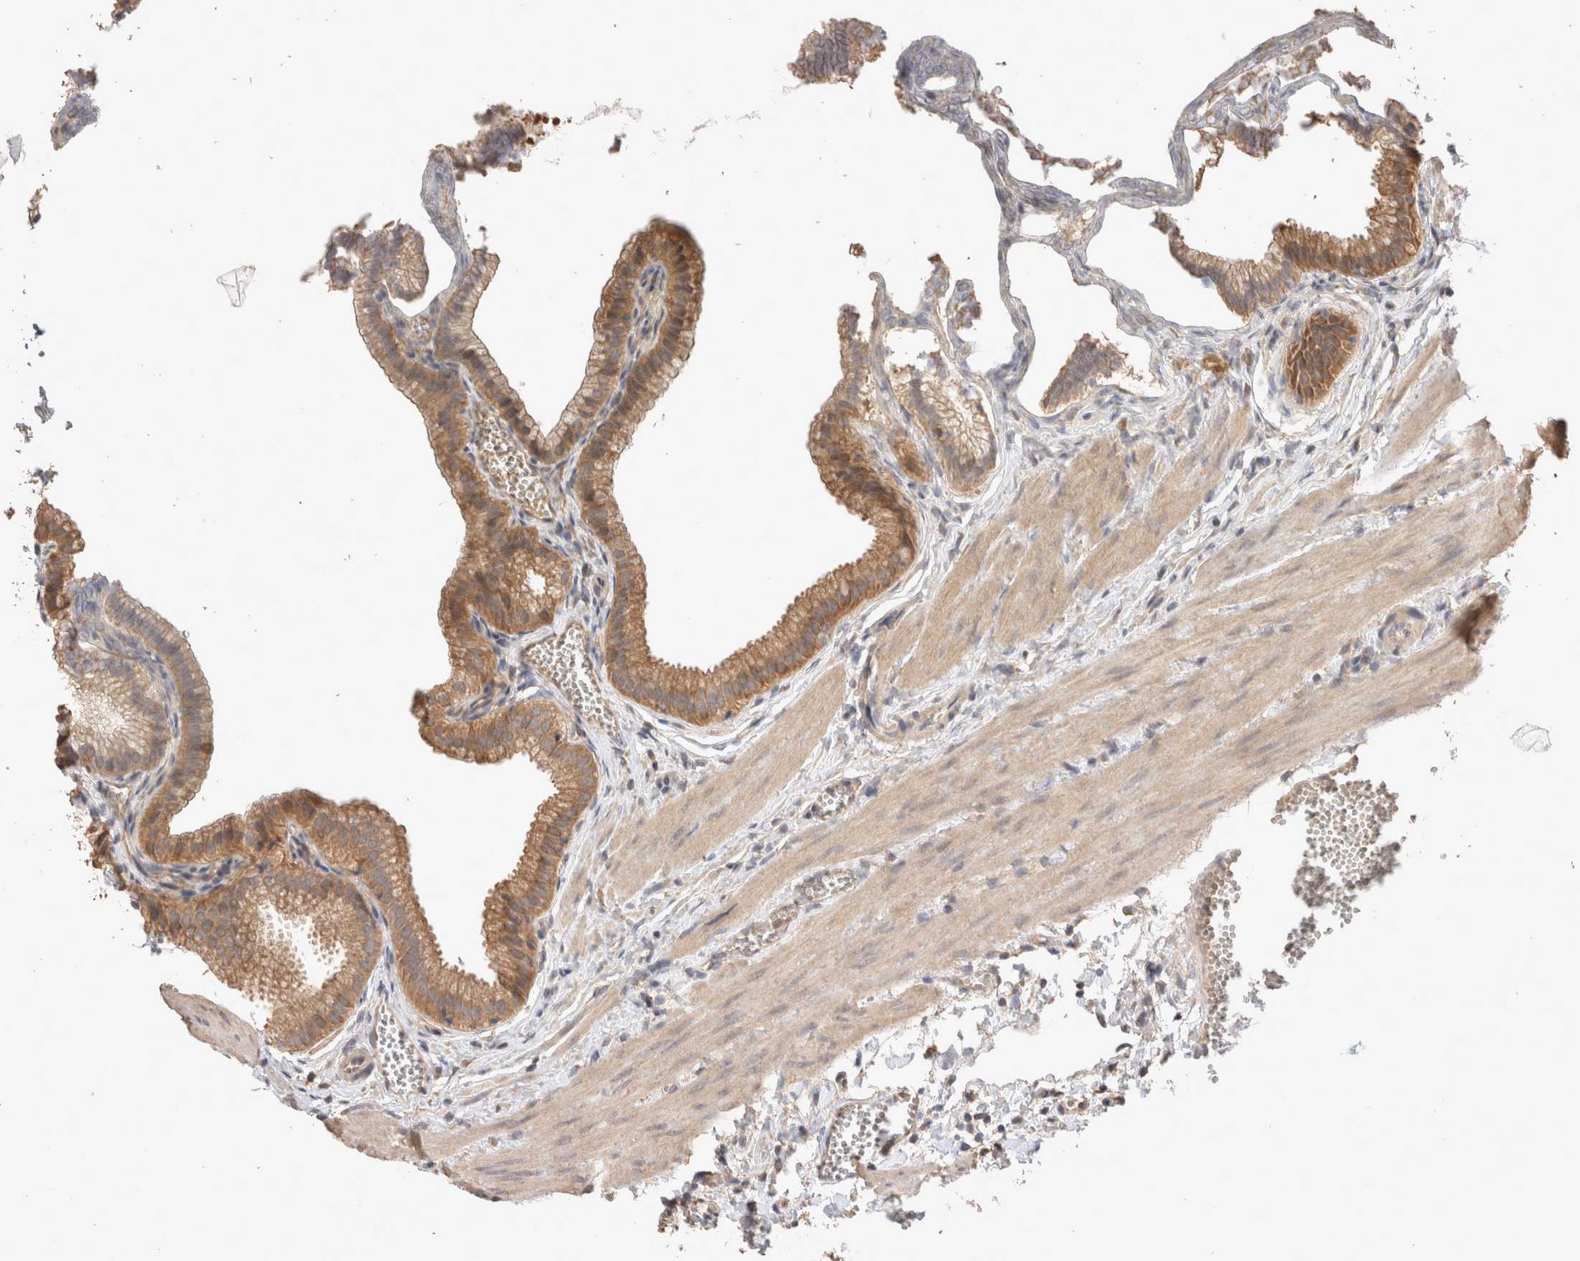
{"staining": {"intensity": "moderate", "quantity": ">75%", "location": "cytoplasmic/membranous"}, "tissue": "gallbladder", "cell_type": "Glandular cells", "image_type": "normal", "snomed": [{"axis": "morphology", "description": "Normal tissue, NOS"}, {"axis": "topography", "description": "Gallbladder"}], "caption": "High-magnification brightfield microscopy of benign gallbladder stained with DAB (brown) and counterstained with hematoxylin (blue). glandular cells exhibit moderate cytoplasmic/membranous staining is seen in about>75% of cells. The protein of interest is shown in brown color, while the nuclei are stained blue.", "gene": "HROB", "patient": {"sex": "male", "age": 38}}